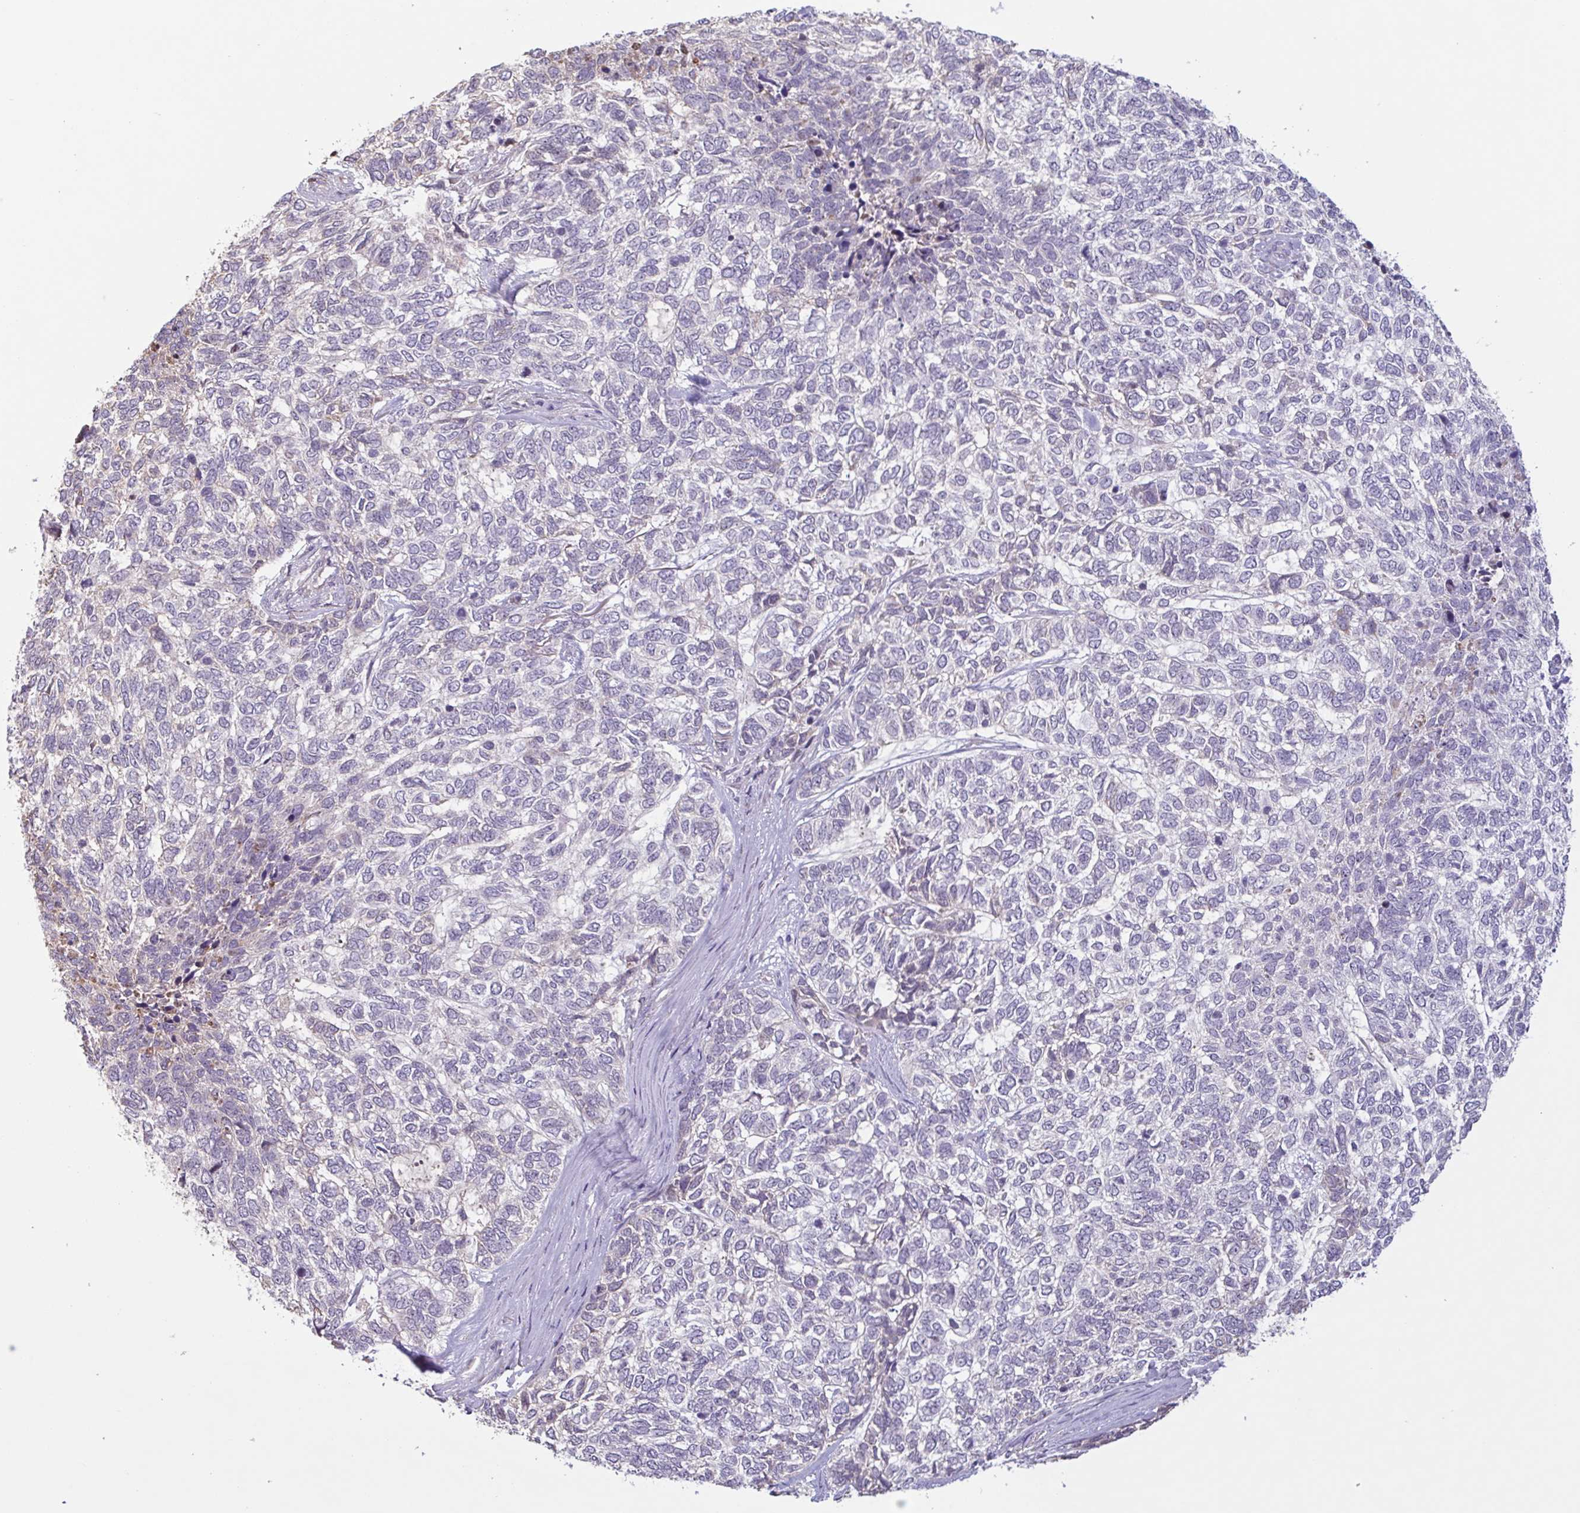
{"staining": {"intensity": "negative", "quantity": "none", "location": "none"}, "tissue": "skin cancer", "cell_type": "Tumor cells", "image_type": "cancer", "snomed": [{"axis": "morphology", "description": "Basal cell carcinoma"}, {"axis": "topography", "description": "Skin"}], "caption": "Immunohistochemistry (IHC) photomicrograph of neoplastic tissue: skin basal cell carcinoma stained with DAB demonstrates no significant protein expression in tumor cells. The staining is performed using DAB (3,3'-diaminobenzidine) brown chromogen with nuclei counter-stained in using hematoxylin.", "gene": "TAF1D", "patient": {"sex": "female", "age": 65}}